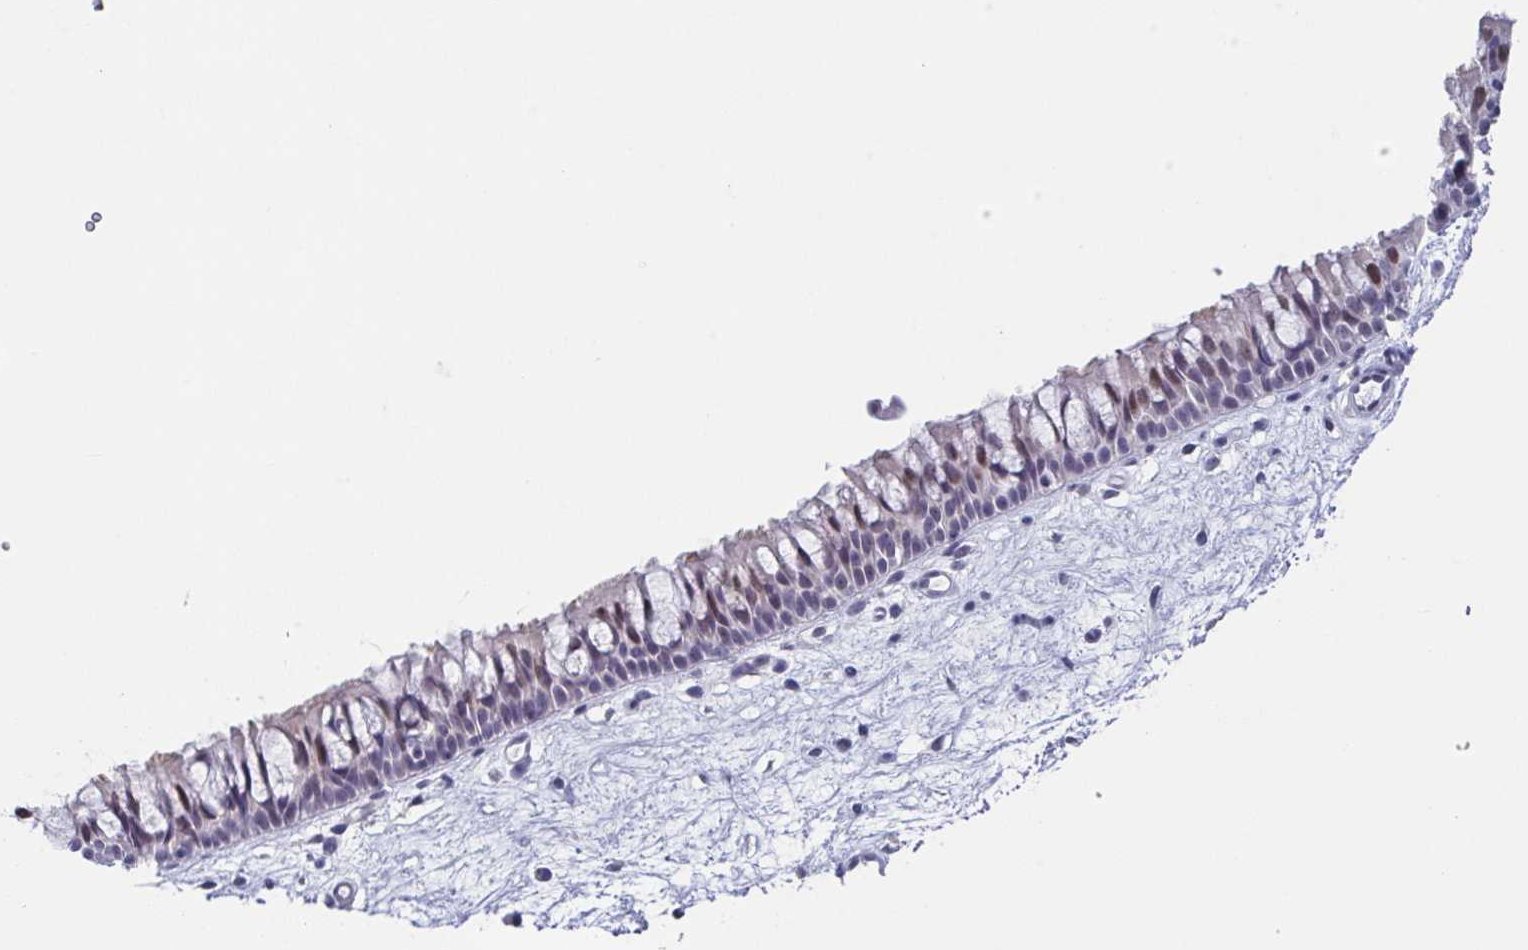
{"staining": {"intensity": "moderate", "quantity": "<25%", "location": "nuclear"}, "tissue": "nasopharynx", "cell_type": "Respiratory epithelial cells", "image_type": "normal", "snomed": [{"axis": "morphology", "description": "Normal tissue, NOS"}, {"axis": "topography", "description": "Nasopharynx"}], "caption": "Immunohistochemical staining of normal human nasopharynx displays low levels of moderate nuclear positivity in approximately <25% of respiratory epithelial cells. (DAB (3,3'-diaminobenzidine) IHC with brightfield microscopy, high magnification).", "gene": "TMEM92", "patient": {"sex": "male", "age": 69}}